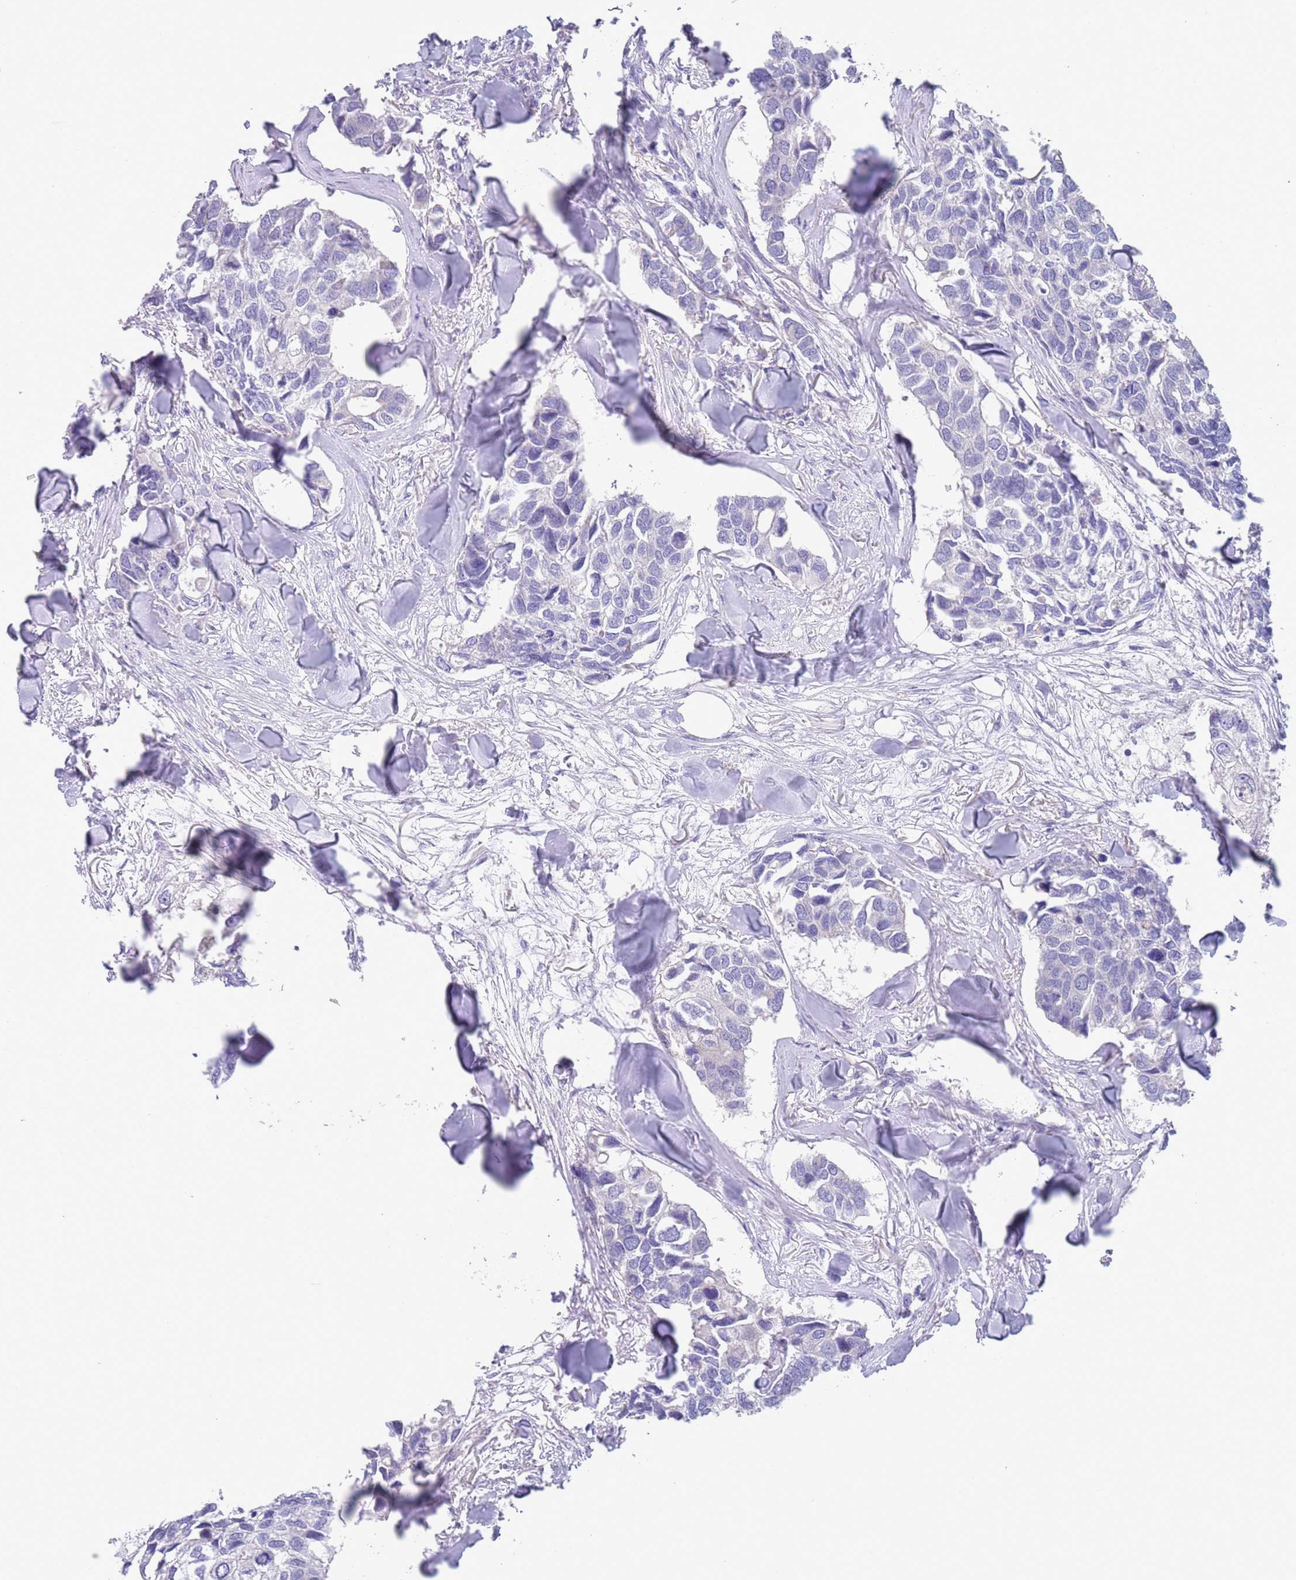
{"staining": {"intensity": "negative", "quantity": "none", "location": "none"}, "tissue": "breast cancer", "cell_type": "Tumor cells", "image_type": "cancer", "snomed": [{"axis": "morphology", "description": "Duct carcinoma"}, {"axis": "topography", "description": "Breast"}], "caption": "Histopathology image shows no significant protein expression in tumor cells of breast cancer (infiltrating ductal carcinoma).", "gene": "SPIRE2", "patient": {"sex": "female", "age": 83}}